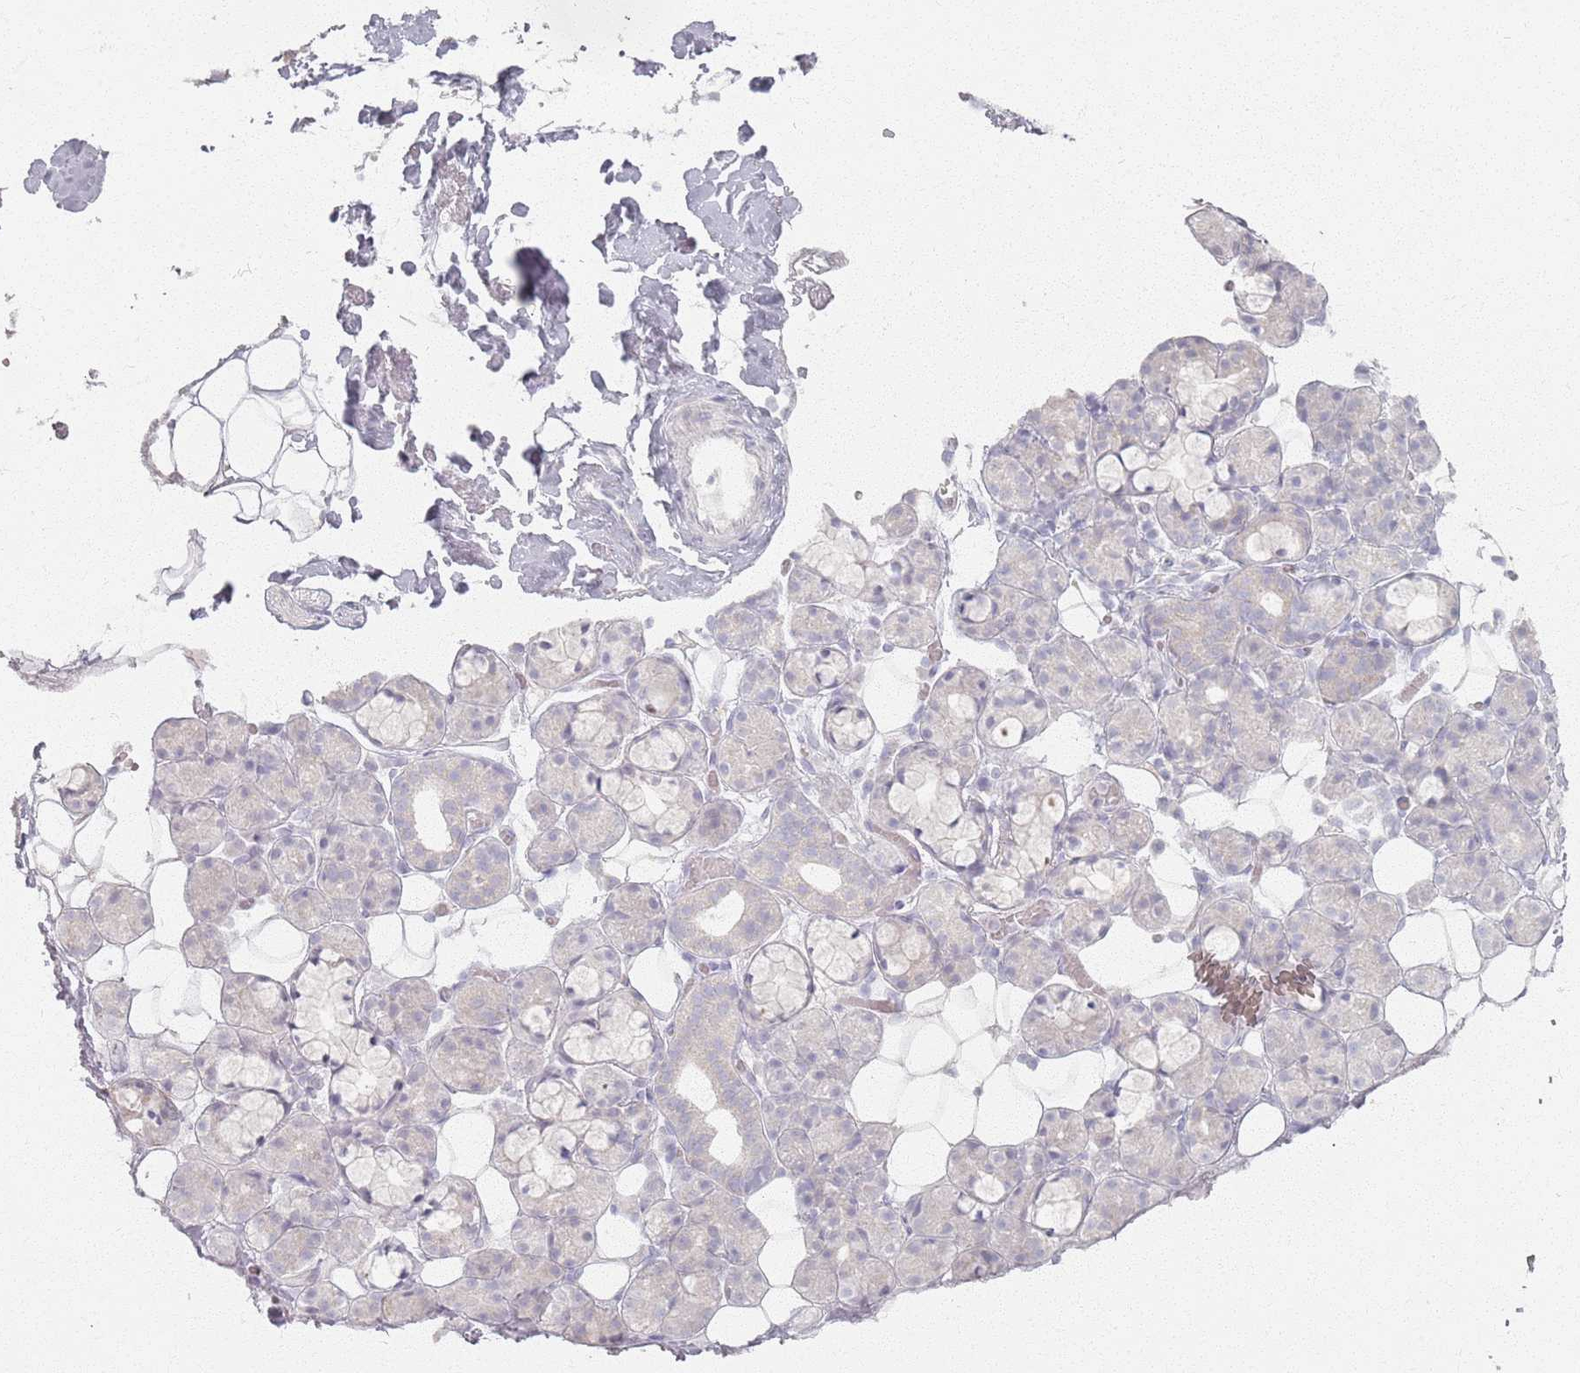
{"staining": {"intensity": "weak", "quantity": "<25%", "location": "cytoplasmic/membranous"}, "tissue": "salivary gland", "cell_type": "Glandular cells", "image_type": "normal", "snomed": [{"axis": "morphology", "description": "Normal tissue, NOS"}, {"axis": "topography", "description": "Salivary gland"}], "caption": "DAB (3,3'-diaminobenzidine) immunohistochemical staining of unremarkable salivary gland reveals no significant staining in glandular cells. (Brightfield microscopy of DAB IHC at high magnification).", "gene": "PKD2L2", "patient": {"sex": "male", "age": 63}}